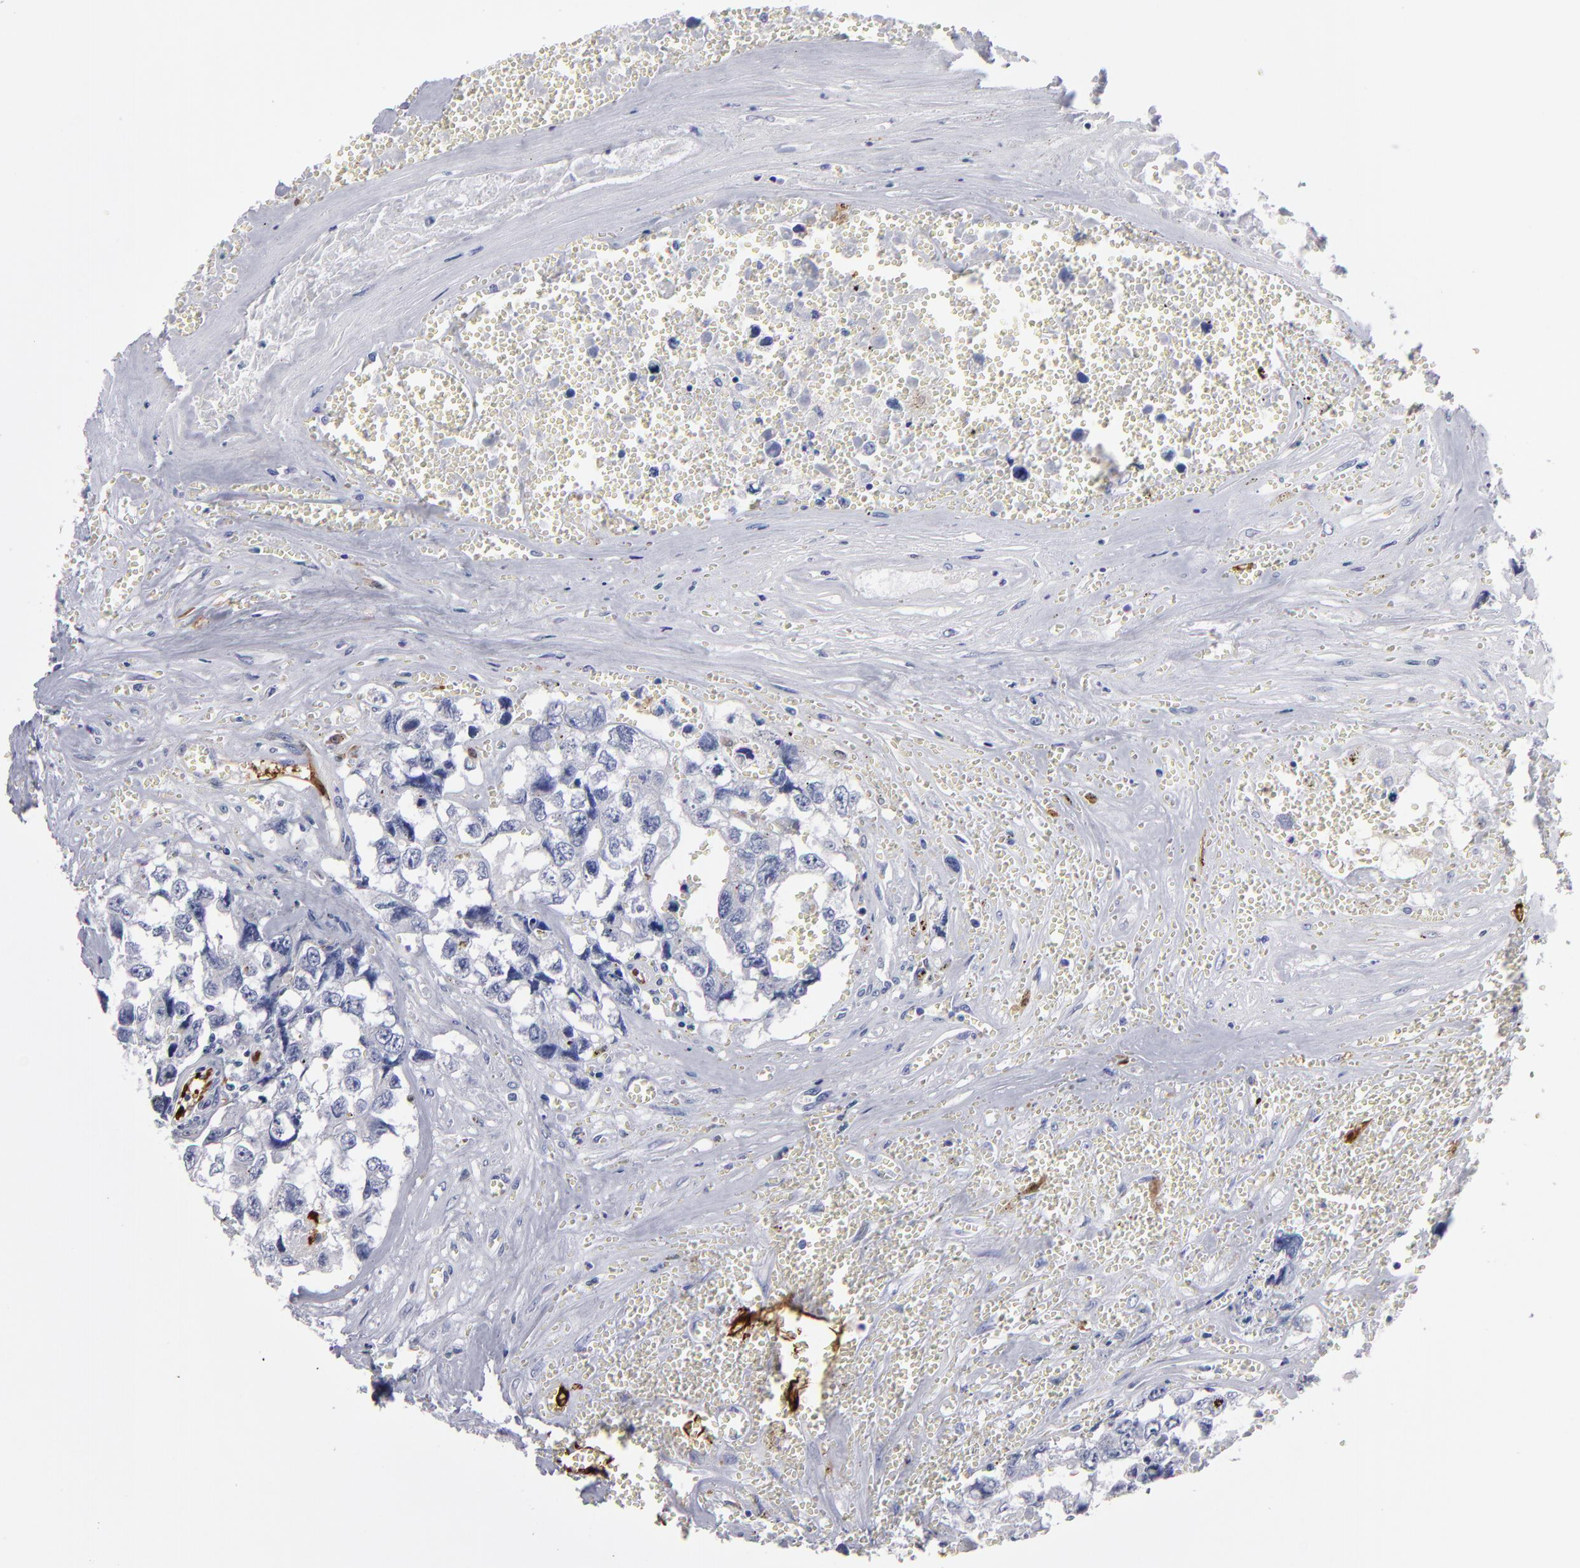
{"staining": {"intensity": "negative", "quantity": "none", "location": "none"}, "tissue": "testis cancer", "cell_type": "Tumor cells", "image_type": "cancer", "snomed": [{"axis": "morphology", "description": "Carcinoma, Embryonal, NOS"}, {"axis": "topography", "description": "Testis"}], "caption": "Immunohistochemical staining of human testis cancer reveals no significant positivity in tumor cells.", "gene": "FABP4", "patient": {"sex": "male", "age": 31}}